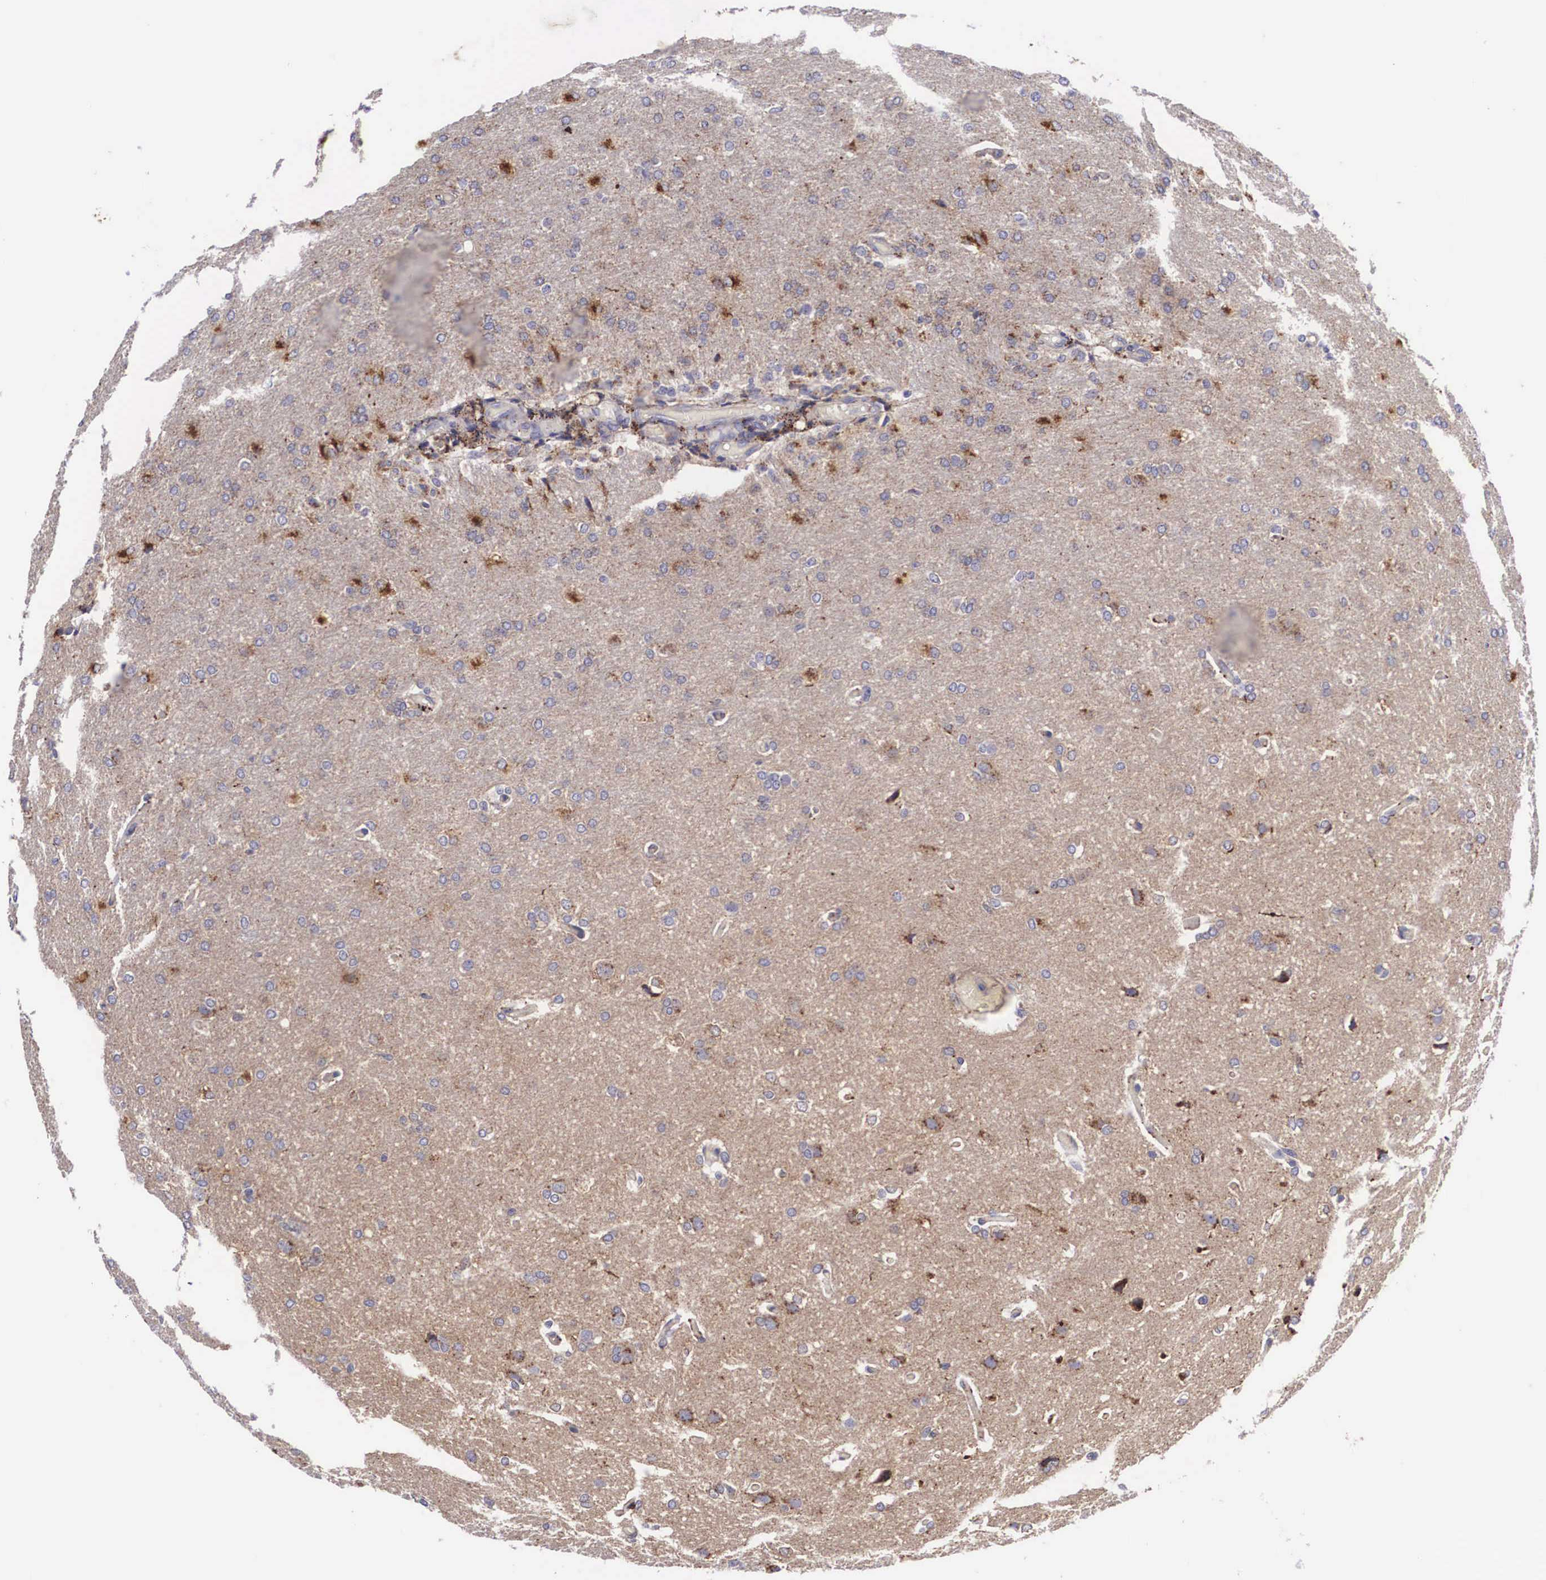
{"staining": {"intensity": "weak", "quantity": "<25%", "location": "cytoplasmic/membranous,nuclear"}, "tissue": "glioma", "cell_type": "Tumor cells", "image_type": "cancer", "snomed": [{"axis": "morphology", "description": "Glioma, malignant, High grade"}, {"axis": "topography", "description": "Brain"}], "caption": "Tumor cells show no significant positivity in high-grade glioma (malignant).", "gene": "CLU", "patient": {"sex": "male", "age": 68}}